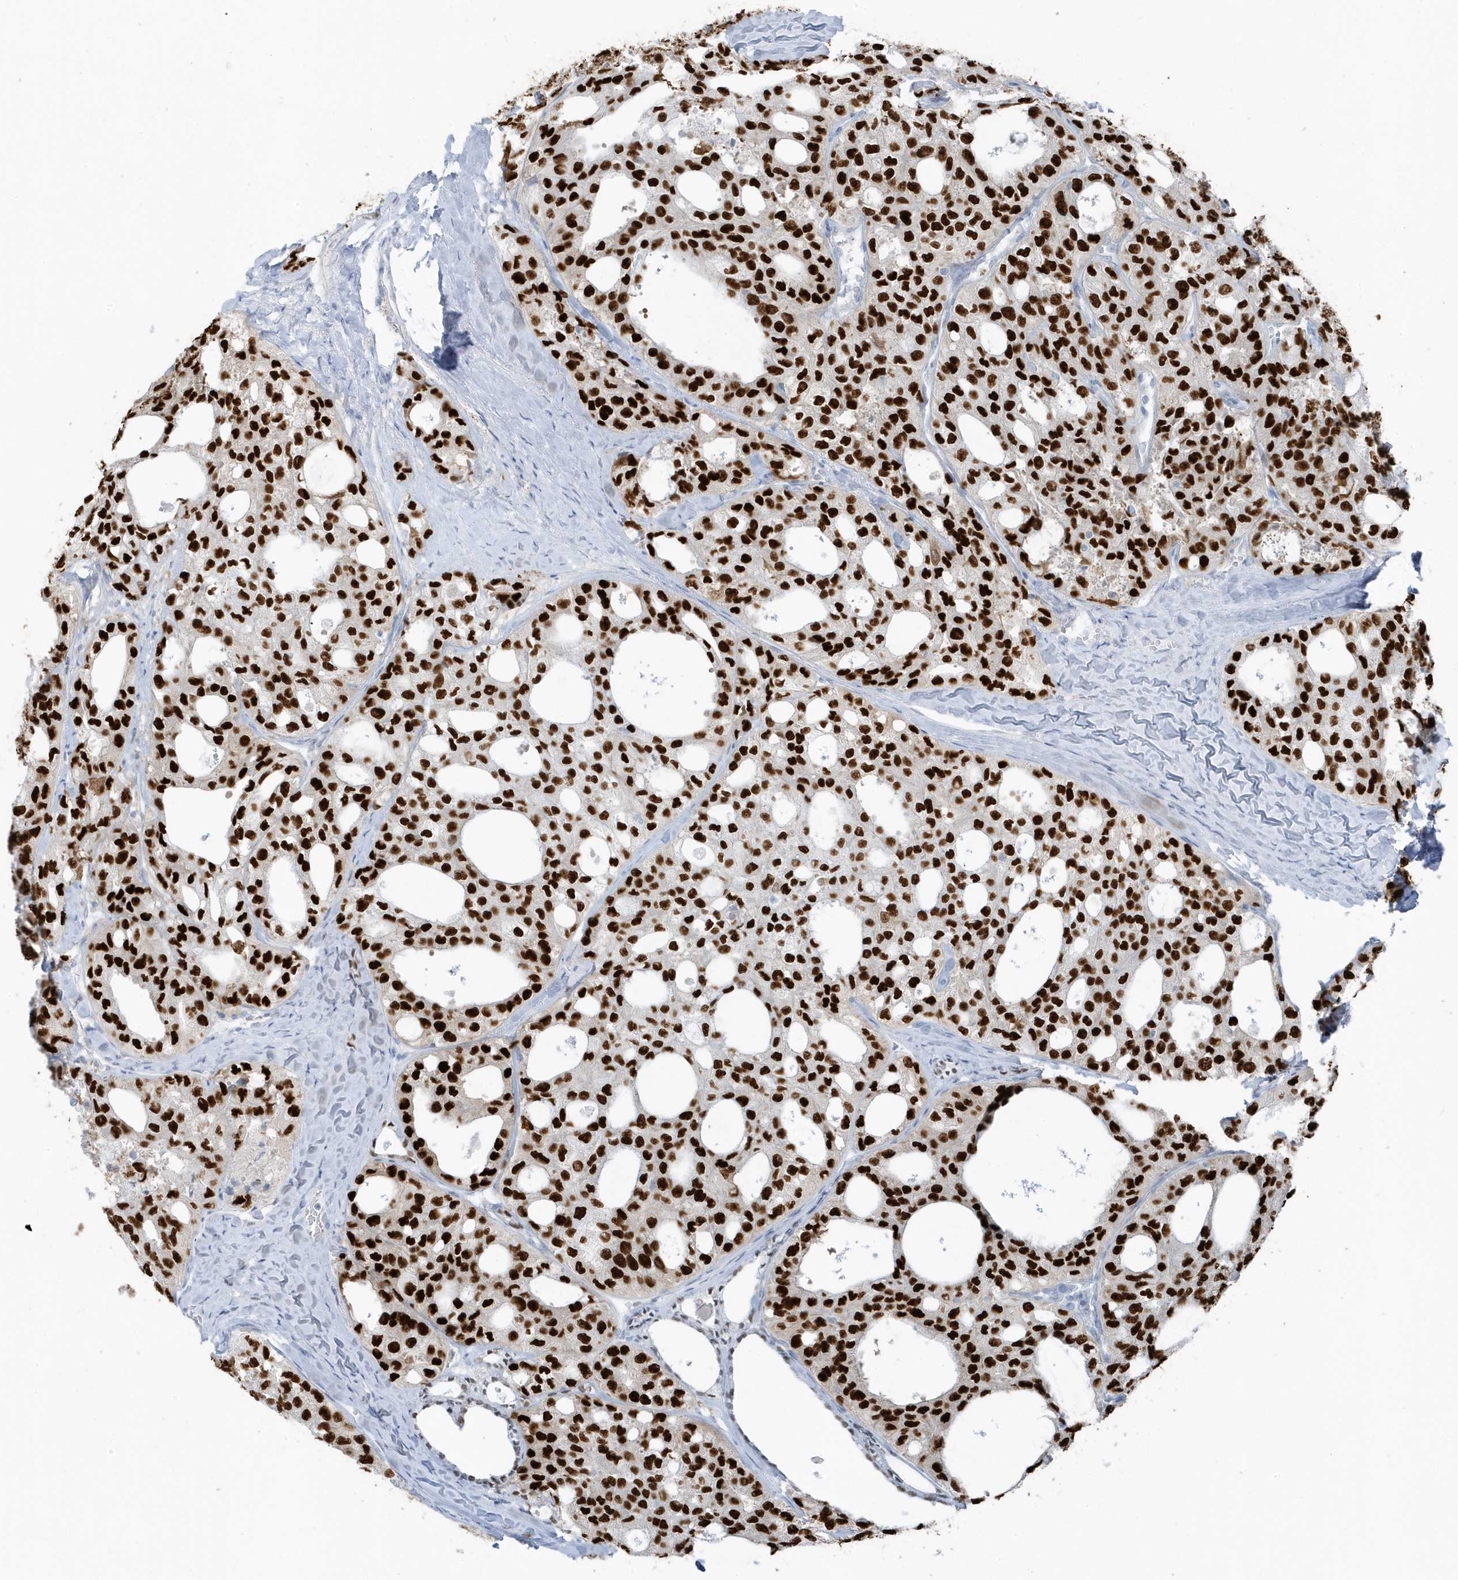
{"staining": {"intensity": "strong", "quantity": ">75%", "location": "nuclear"}, "tissue": "thyroid cancer", "cell_type": "Tumor cells", "image_type": "cancer", "snomed": [{"axis": "morphology", "description": "Follicular adenoma carcinoma, NOS"}, {"axis": "topography", "description": "Thyroid gland"}], "caption": "This micrograph exhibits immunohistochemistry staining of thyroid follicular adenoma carcinoma, with high strong nuclear expression in approximately >75% of tumor cells.", "gene": "SMIM34", "patient": {"sex": "male", "age": 75}}